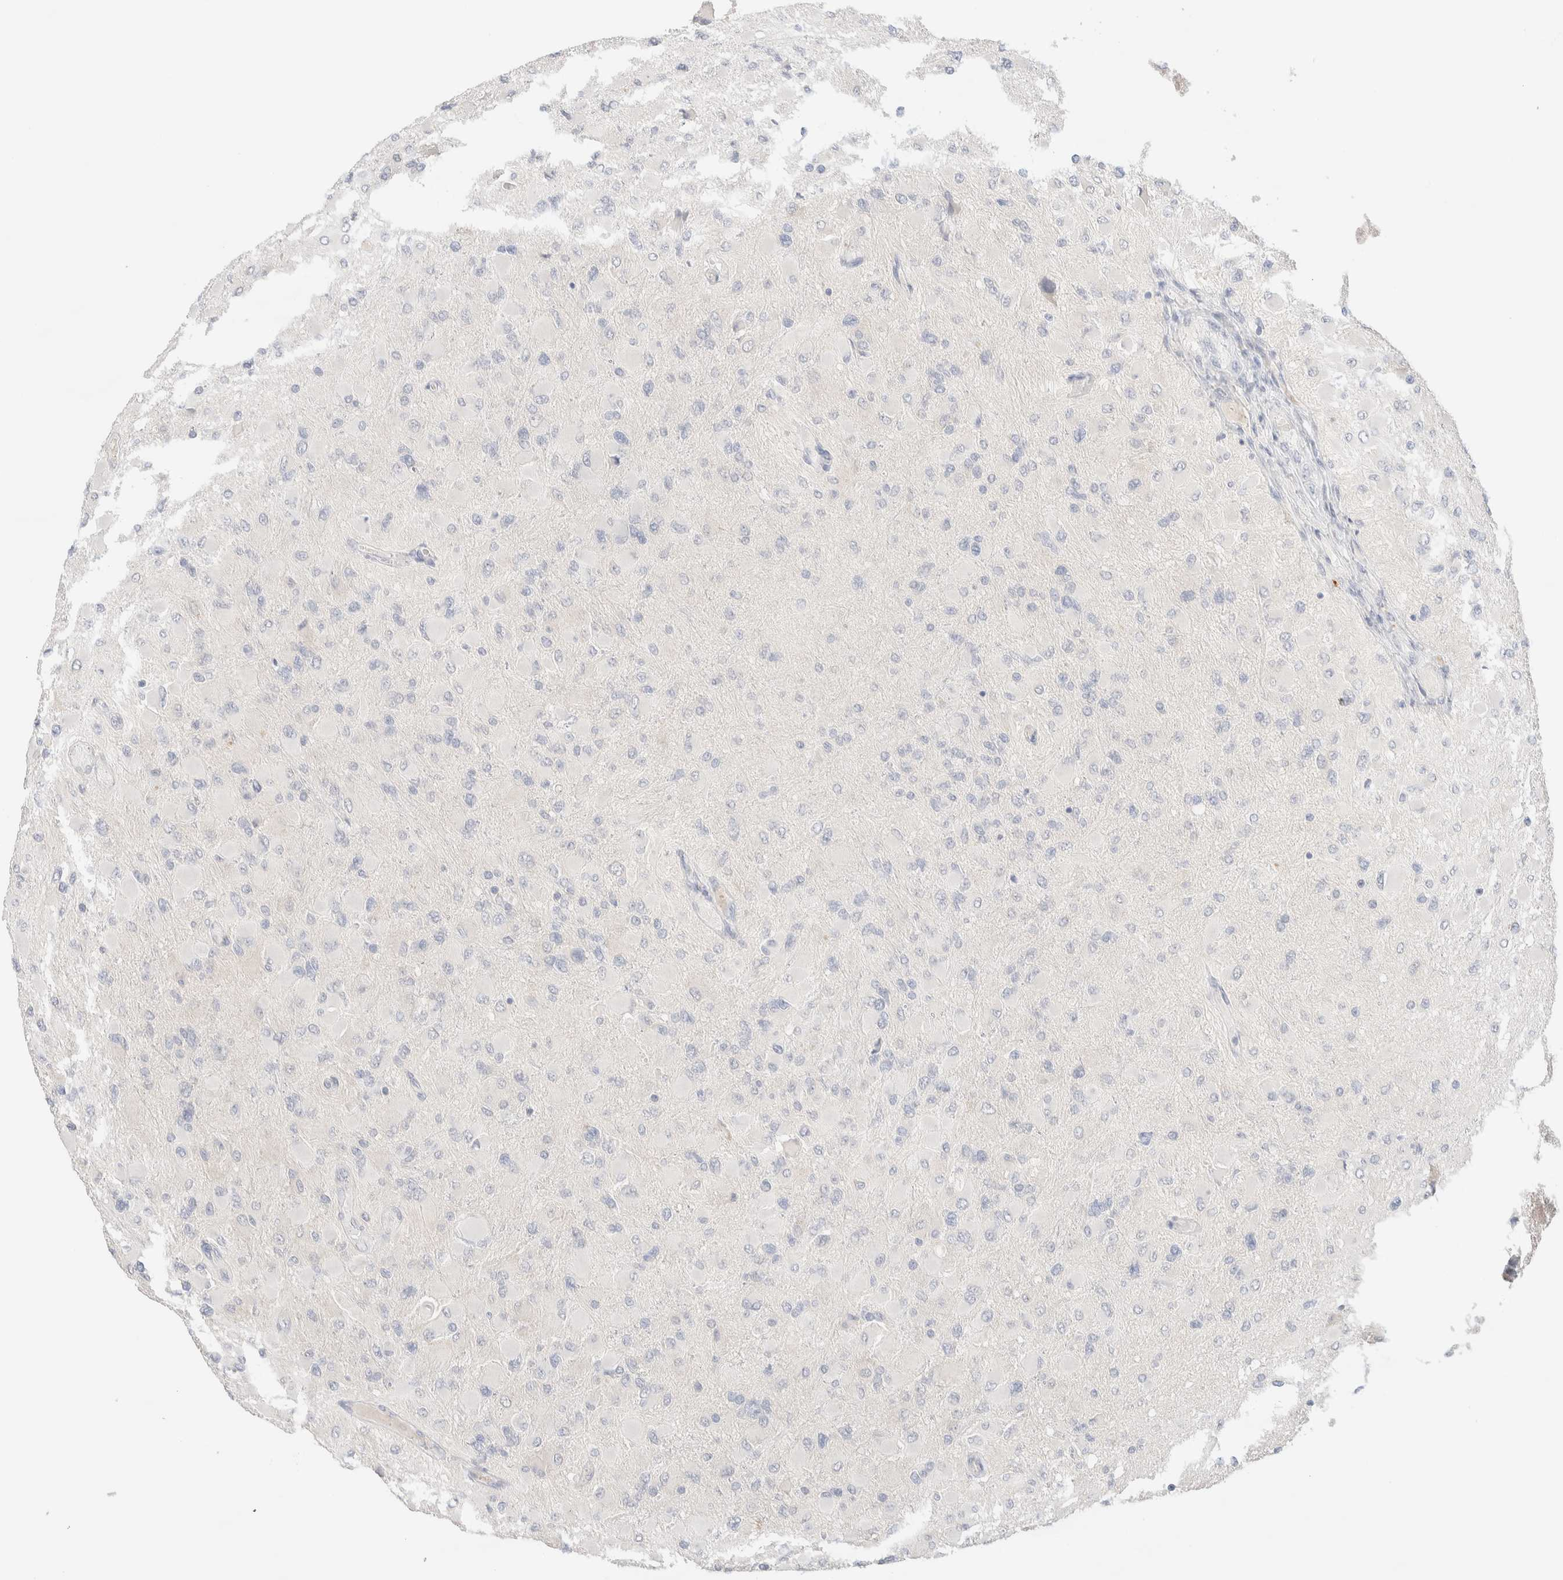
{"staining": {"intensity": "negative", "quantity": "none", "location": "none"}, "tissue": "glioma", "cell_type": "Tumor cells", "image_type": "cancer", "snomed": [{"axis": "morphology", "description": "Glioma, malignant, High grade"}, {"axis": "topography", "description": "Cerebral cortex"}], "caption": "This is an immunohistochemistry (IHC) photomicrograph of human malignant glioma (high-grade). There is no staining in tumor cells.", "gene": "RIDA", "patient": {"sex": "female", "age": 36}}